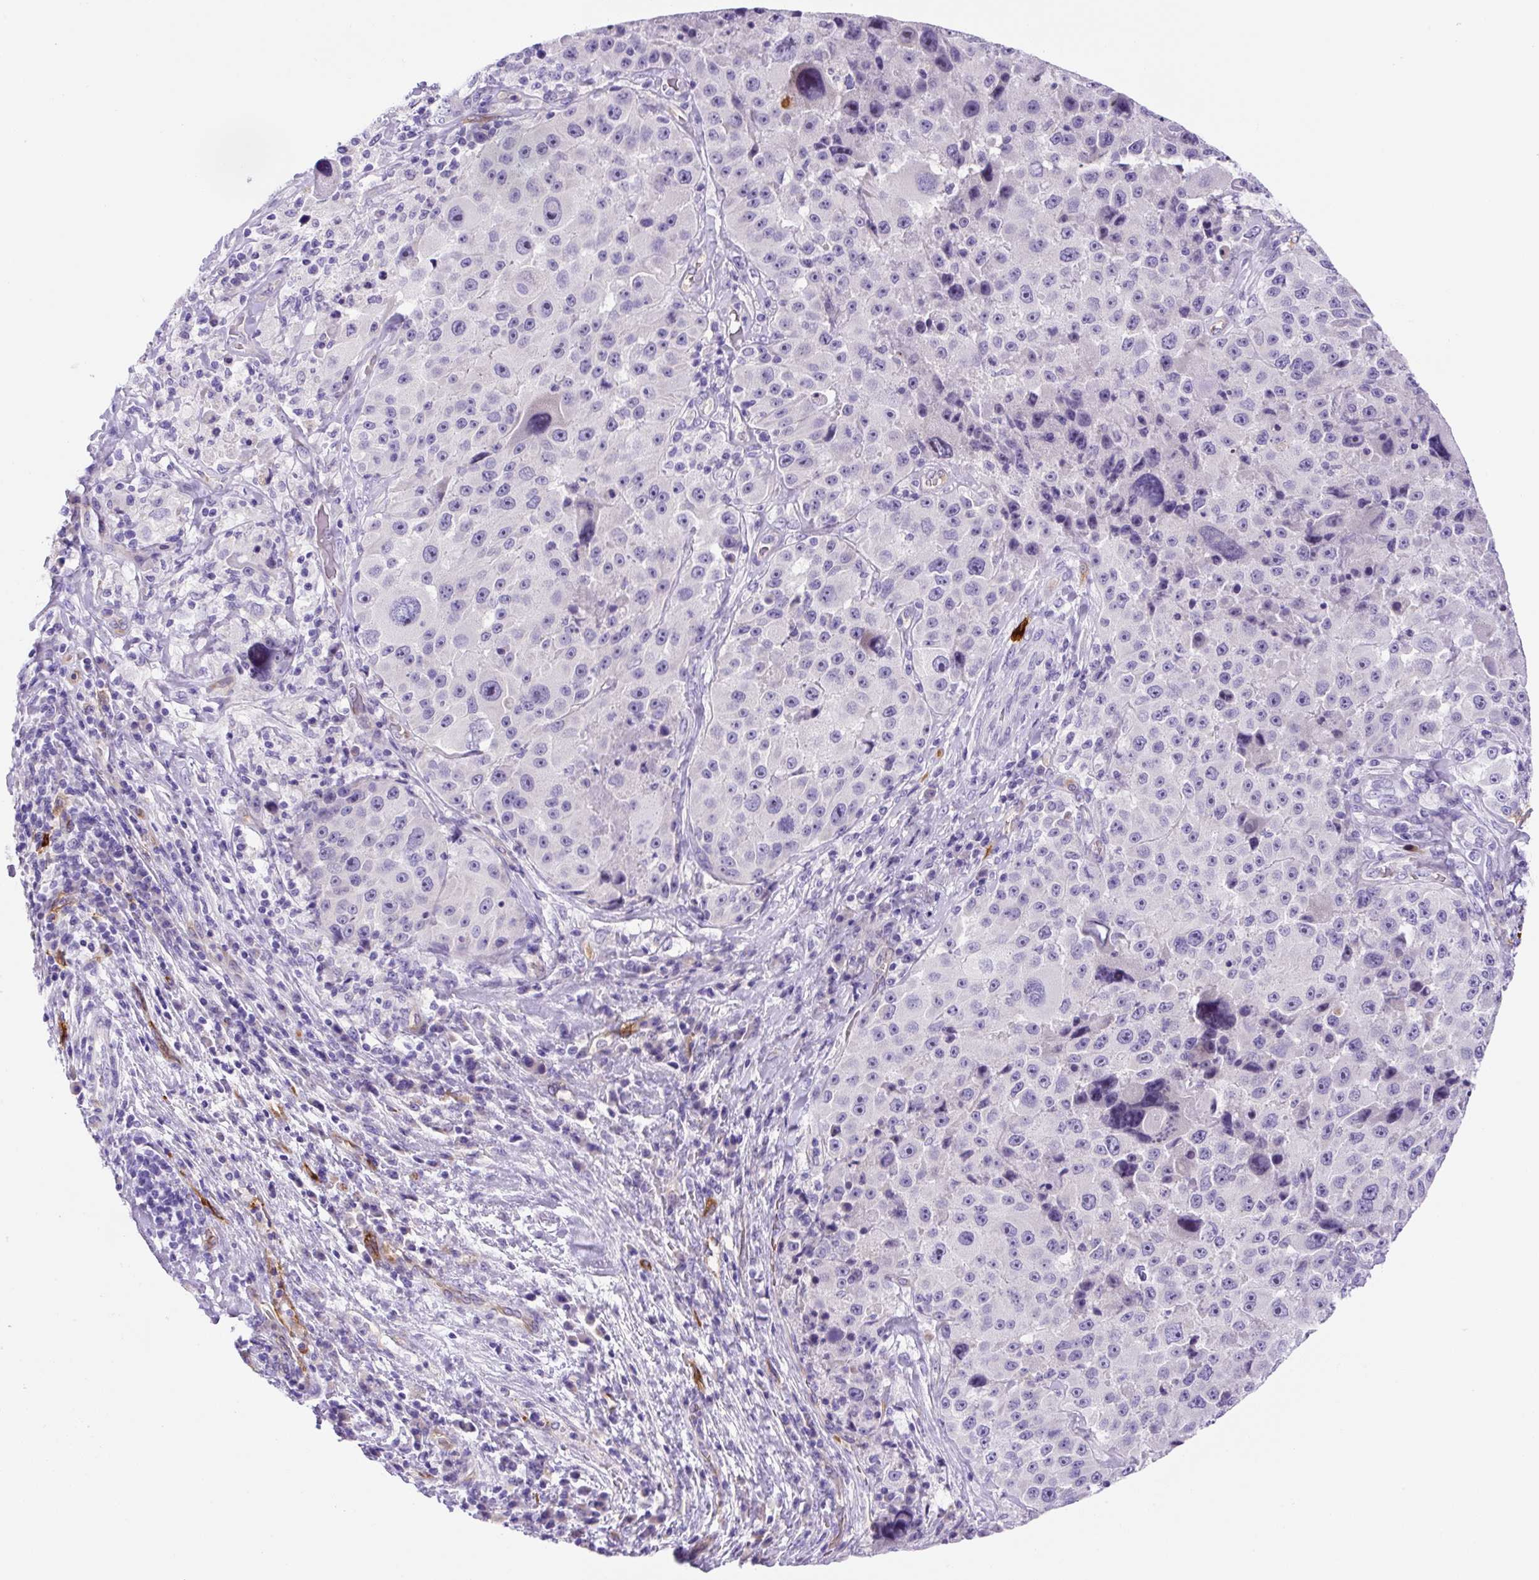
{"staining": {"intensity": "negative", "quantity": "none", "location": "none"}, "tissue": "melanoma", "cell_type": "Tumor cells", "image_type": "cancer", "snomed": [{"axis": "morphology", "description": "Malignant melanoma, Metastatic site"}, {"axis": "topography", "description": "Lymph node"}], "caption": "An image of melanoma stained for a protein reveals no brown staining in tumor cells.", "gene": "ASB4", "patient": {"sex": "male", "age": 62}}